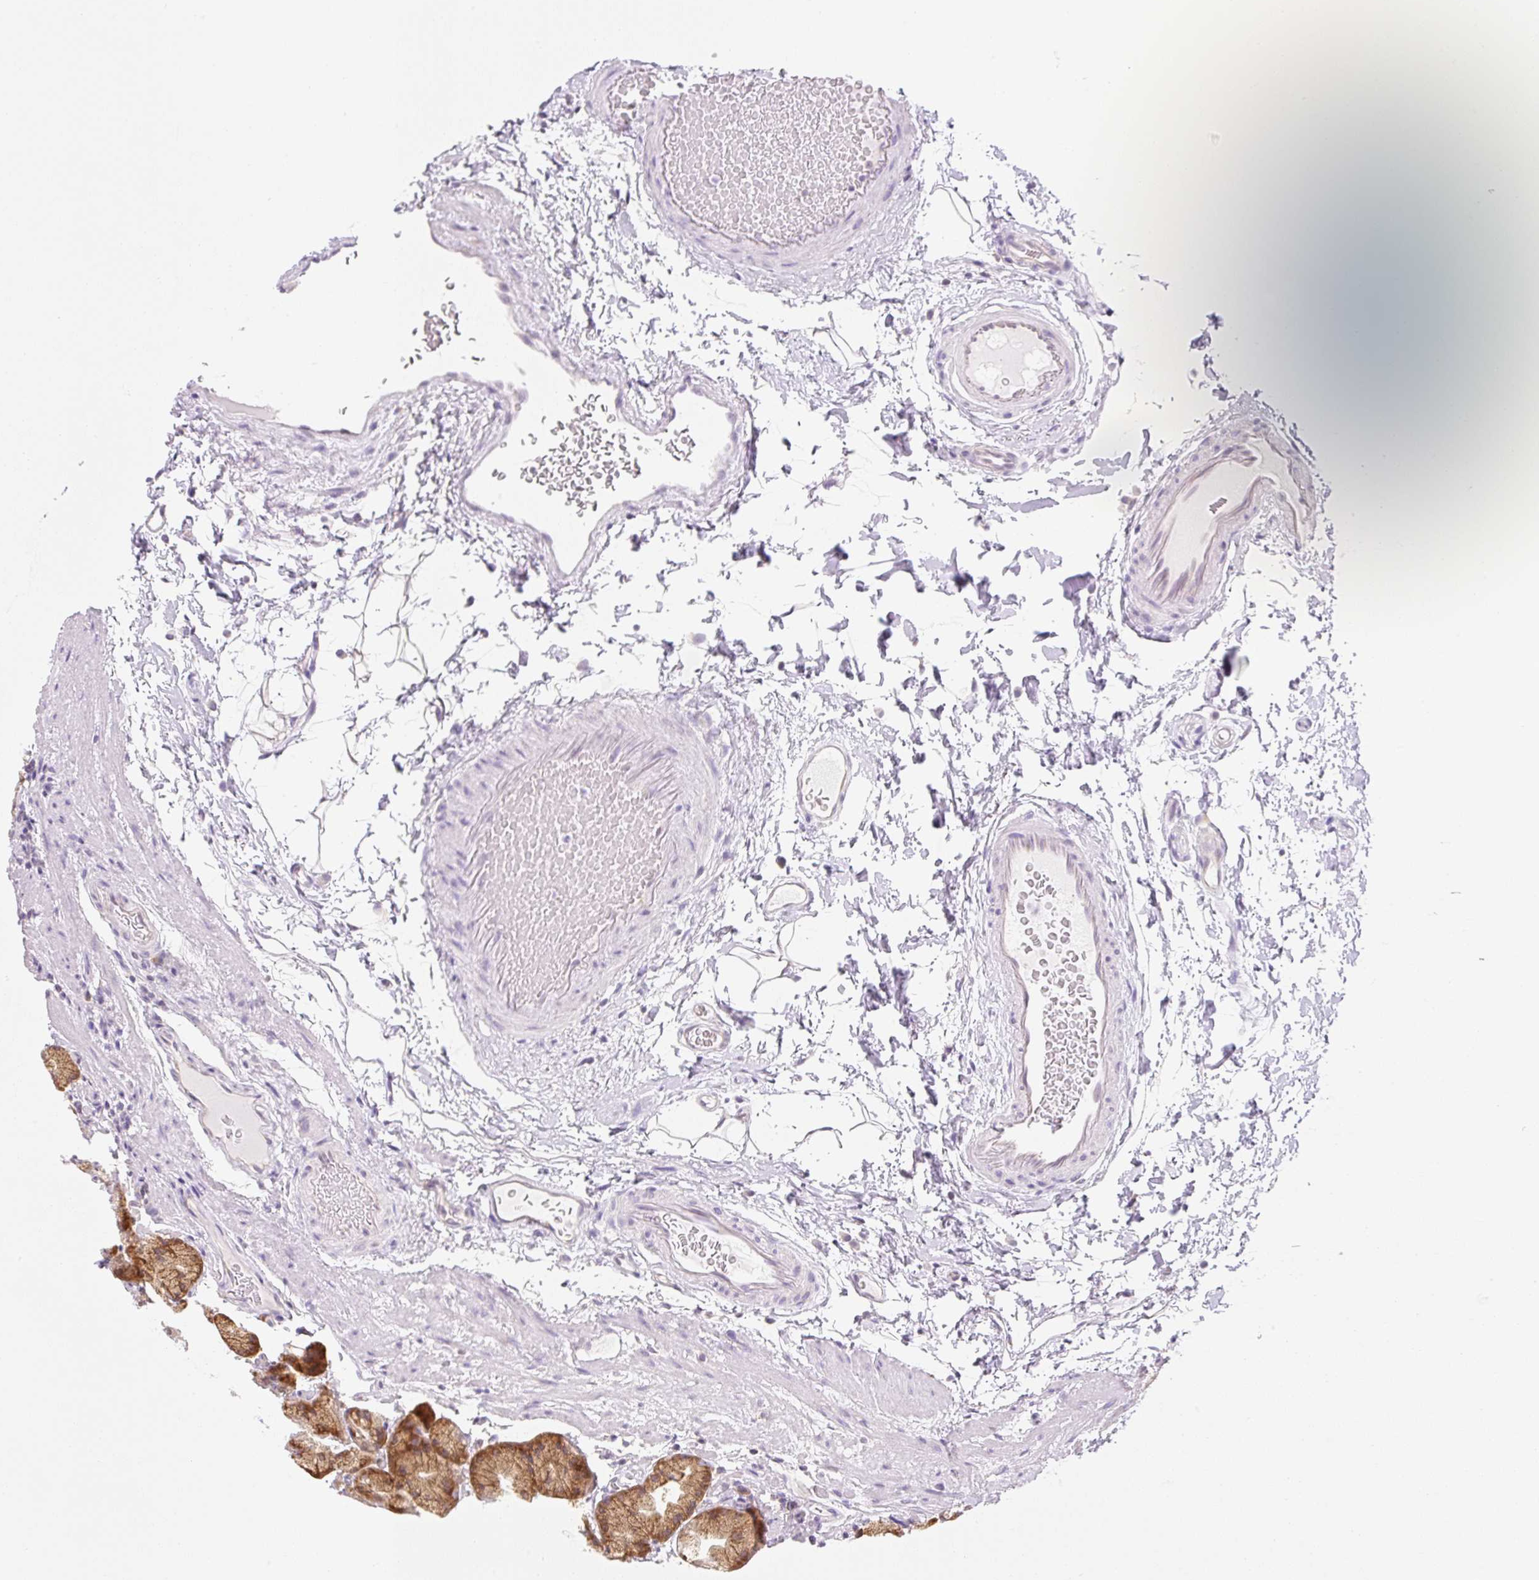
{"staining": {"intensity": "moderate", "quantity": ">75%", "location": "cytoplasmic/membranous"}, "tissue": "stomach", "cell_type": "Glandular cells", "image_type": "normal", "snomed": [{"axis": "morphology", "description": "Normal tissue, NOS"}, {"axis": "topography", "description": "Stomach, lower"}], "caption": "Human stomach stained with a brown dye demonstrates moderate cytoplasmic/membranous positive positivity in about >75% of glandular cells.", "gene": "RPL18A", "patient": {"sex": "male", "age": 67}}